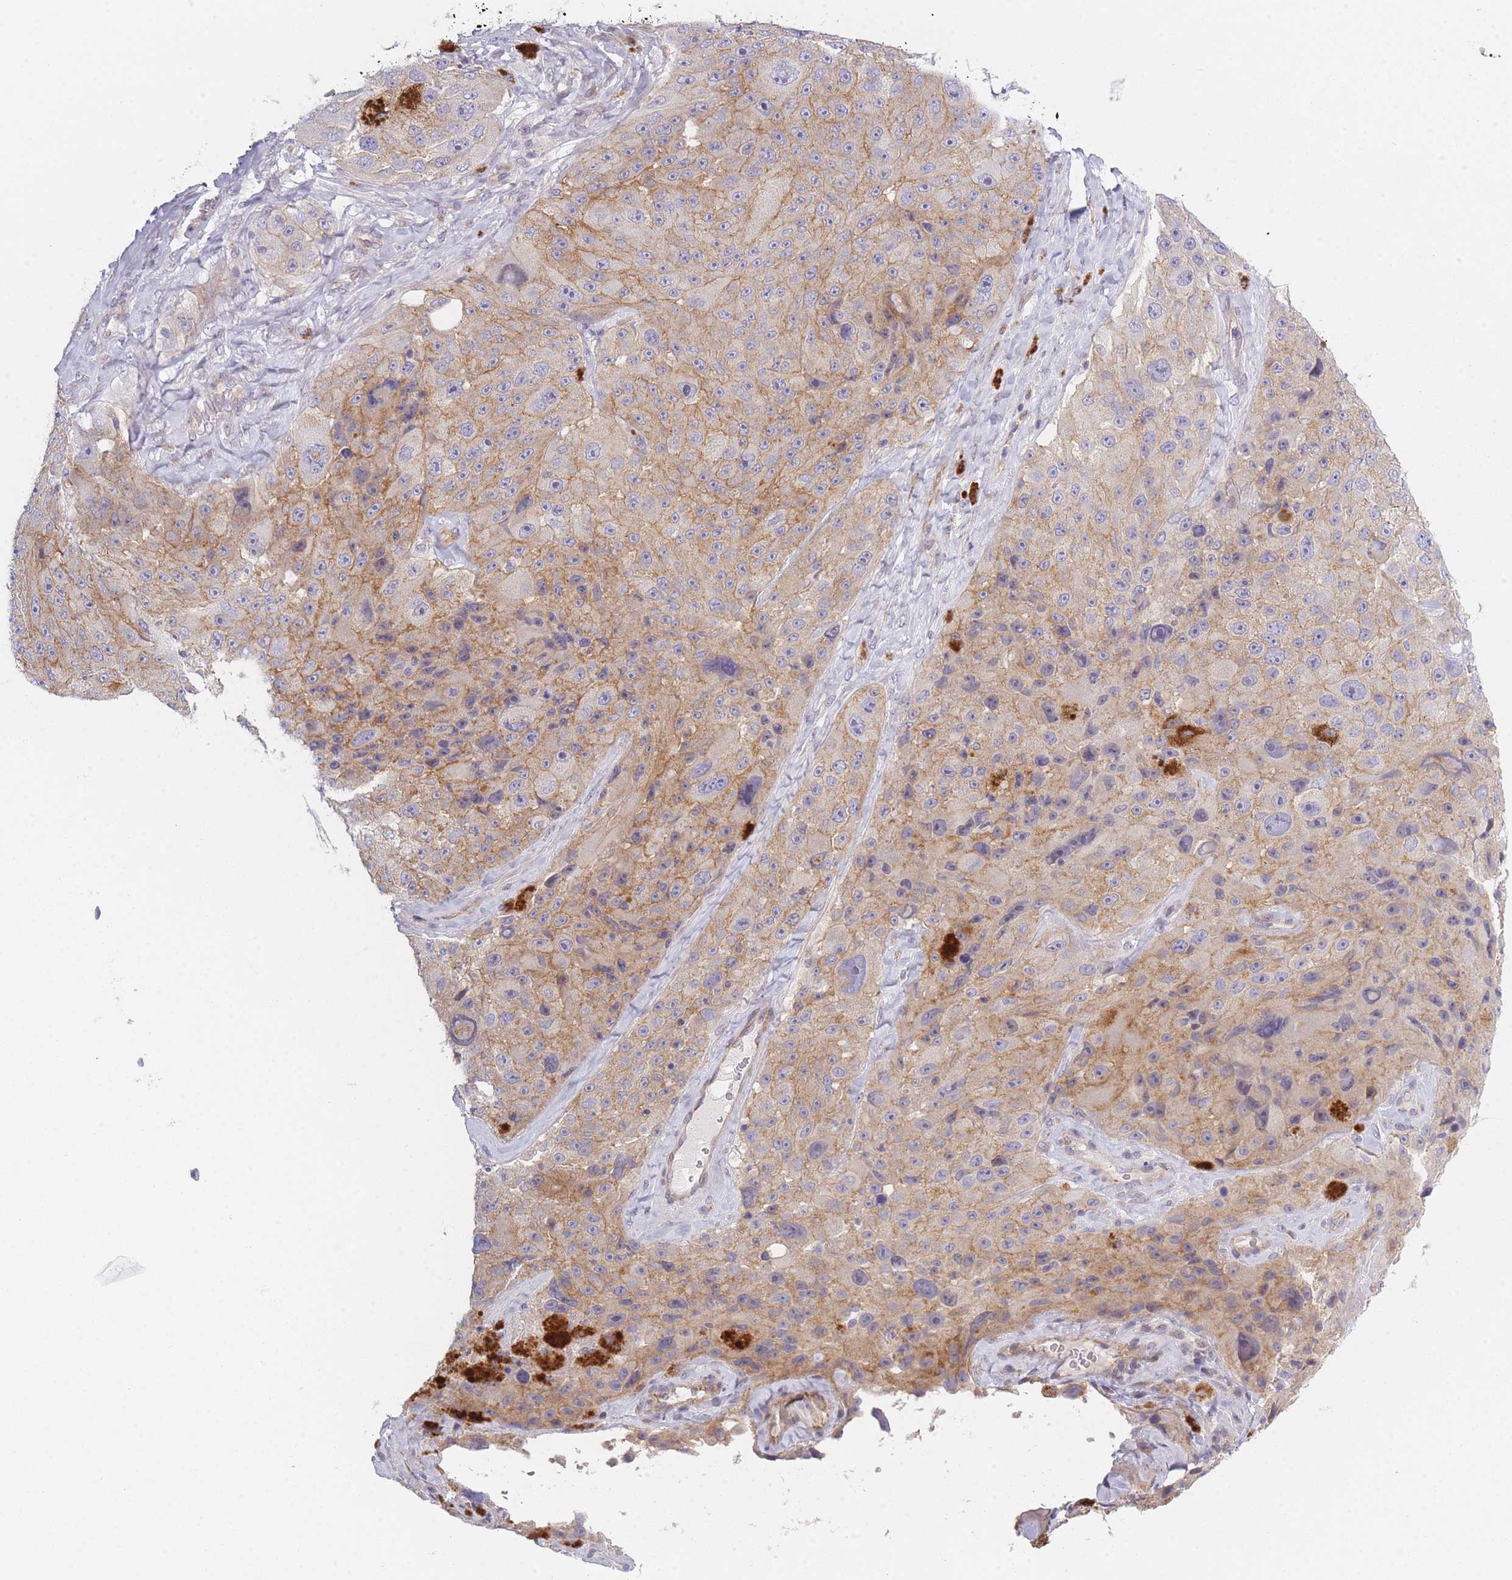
{"staining": {"intensity": "weak", "quantity": "25%-75%", "location": "cytoplasmic/membranous"}, "tissue": "melanoma", "cell_type": "Tumor cells", "image_type": "cancer", "snomed": [{"axis": "morphology", "description": "Malignant melanoma, Metastatic site"}, {"axis": "topography", "description": "Lymph node"}], "caption": "Melanoma tissue demonstrates weak cytoplasmic/membranous expression in about 25%-75% of tumor cells The protein is stained brown, and the nuclei are stained in blue (DAB IHC with brightfield microscopy, high magnification).", "gene": "SLC7A6", "patient": {"sex": "male", "age": 62}}